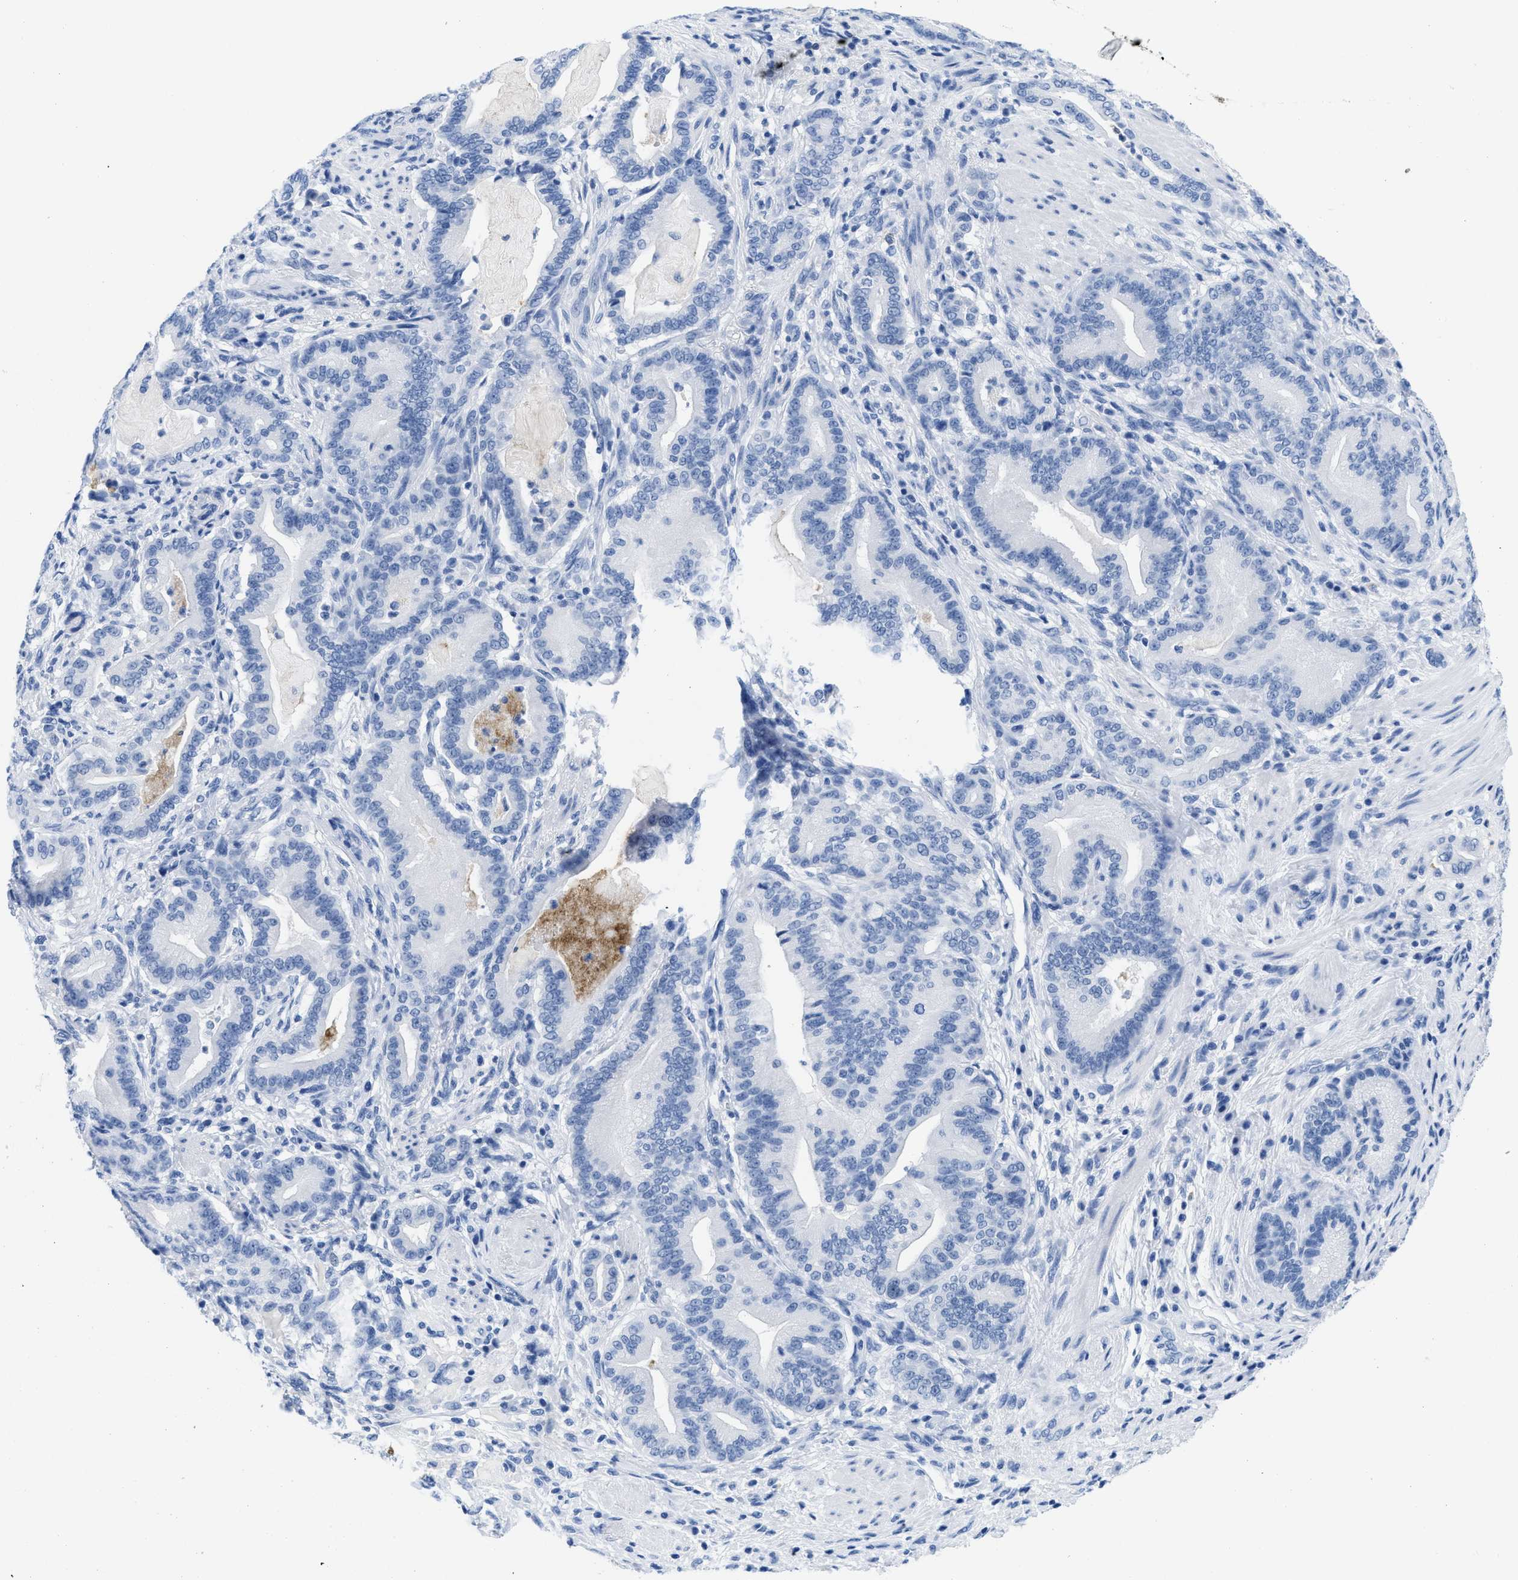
{"staining": {"intensity": "negative", "quantity": "none", "location": "none"}, "tissue": "pancreatic cancer", "cell_type": "Tumor cells", "image_type": "cancer", "snomed": [{"axis": "morphology", "description": "Normal tissue, NOS"}, {"axis": "morphology", "description": "Adenocarcinoma, NOS"}, {"axis": "topography", "description": "Pancreas"}], "caption": "IHC of pancreatic adenocarcinoma displays no expression in tumor cells. (DAB (3,3'-diaminobenzidine) IHC, high magnification).", "gene": "CR1", "patient": {"sex": "male", "age": 63}}